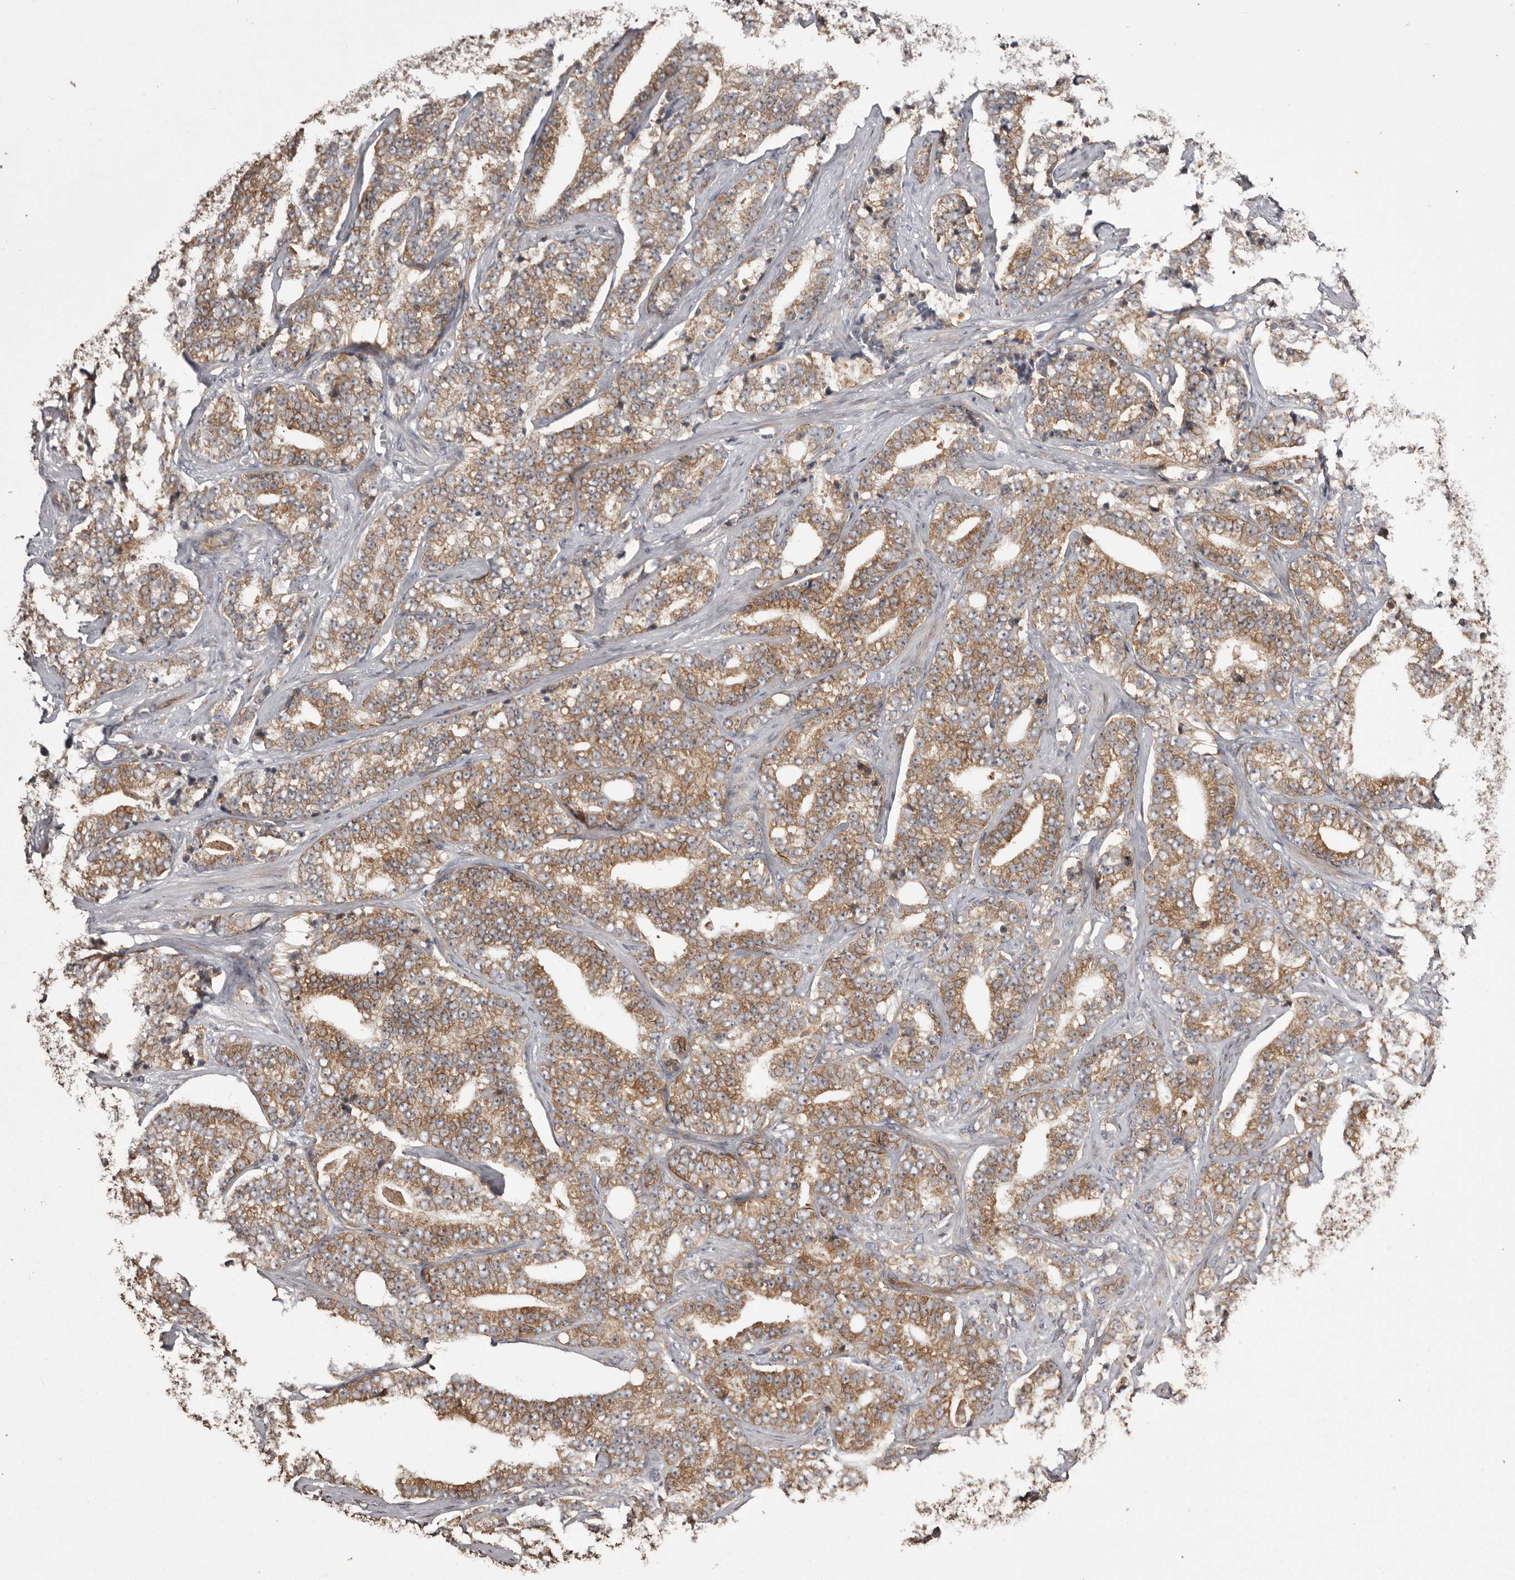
{"staining": {"intensity": "moderate", "quantity": ">75%", "location": "cytoplasmic/membranous"}, "tissue": "prostate cancer", "cell_type": "Tumor cells", "image_type": "cancer", "snomed": [{"axis": "morphology", "description": "Adenocarcinoma, High grade"}, {"axis": "topography", "description": "Prostate and seminal vesicle, NOS"}], "caption": "Immunohistochemical staining of human prostate high-grade adenocarcinoma demonstrates medium levels of moderate cytoplasmic/membranous staining in about >75% of tumor cells.", "gene": "DARS1", "patient": {"sex": "male", "age": 67}}